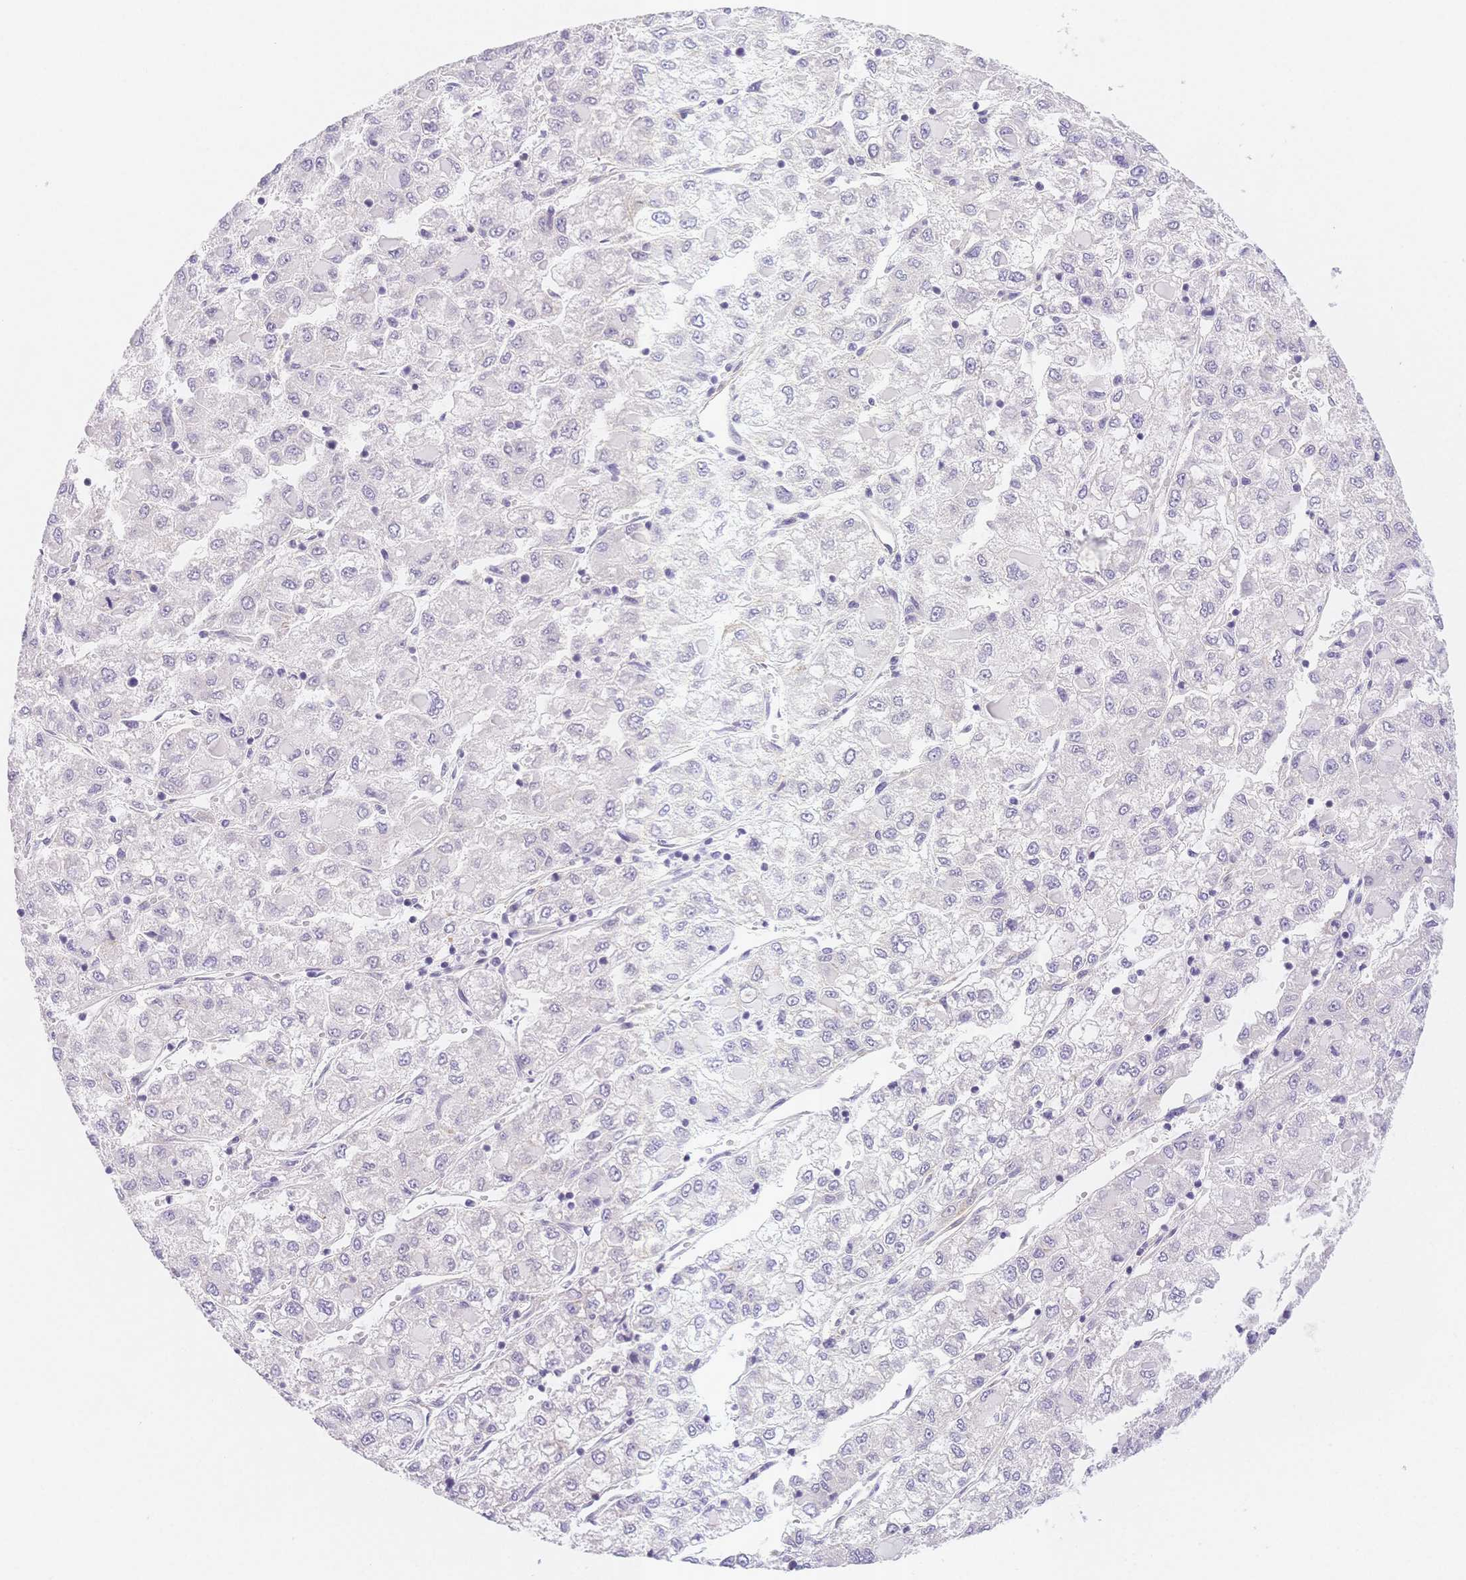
{"staining": {"intensity": "negative", "quantity": "none", "location": "none"}, "tissue": "liver cancer", "cell_type": "Tumor cells", "image_type": "cancer", "snomed": [{"axis": "morphology", "description": "Carcinoma, Hepatocellular, NOS"}, {"axis": "topography", "description": "Liver"}], "caption": "Human liver hepatocellular carcinoma stained for a protein using immunohistochemistry reveals no positivity in tumor cells.", "gene": "CSN1S1", "patient": {"sex": "male", "age": 40}}